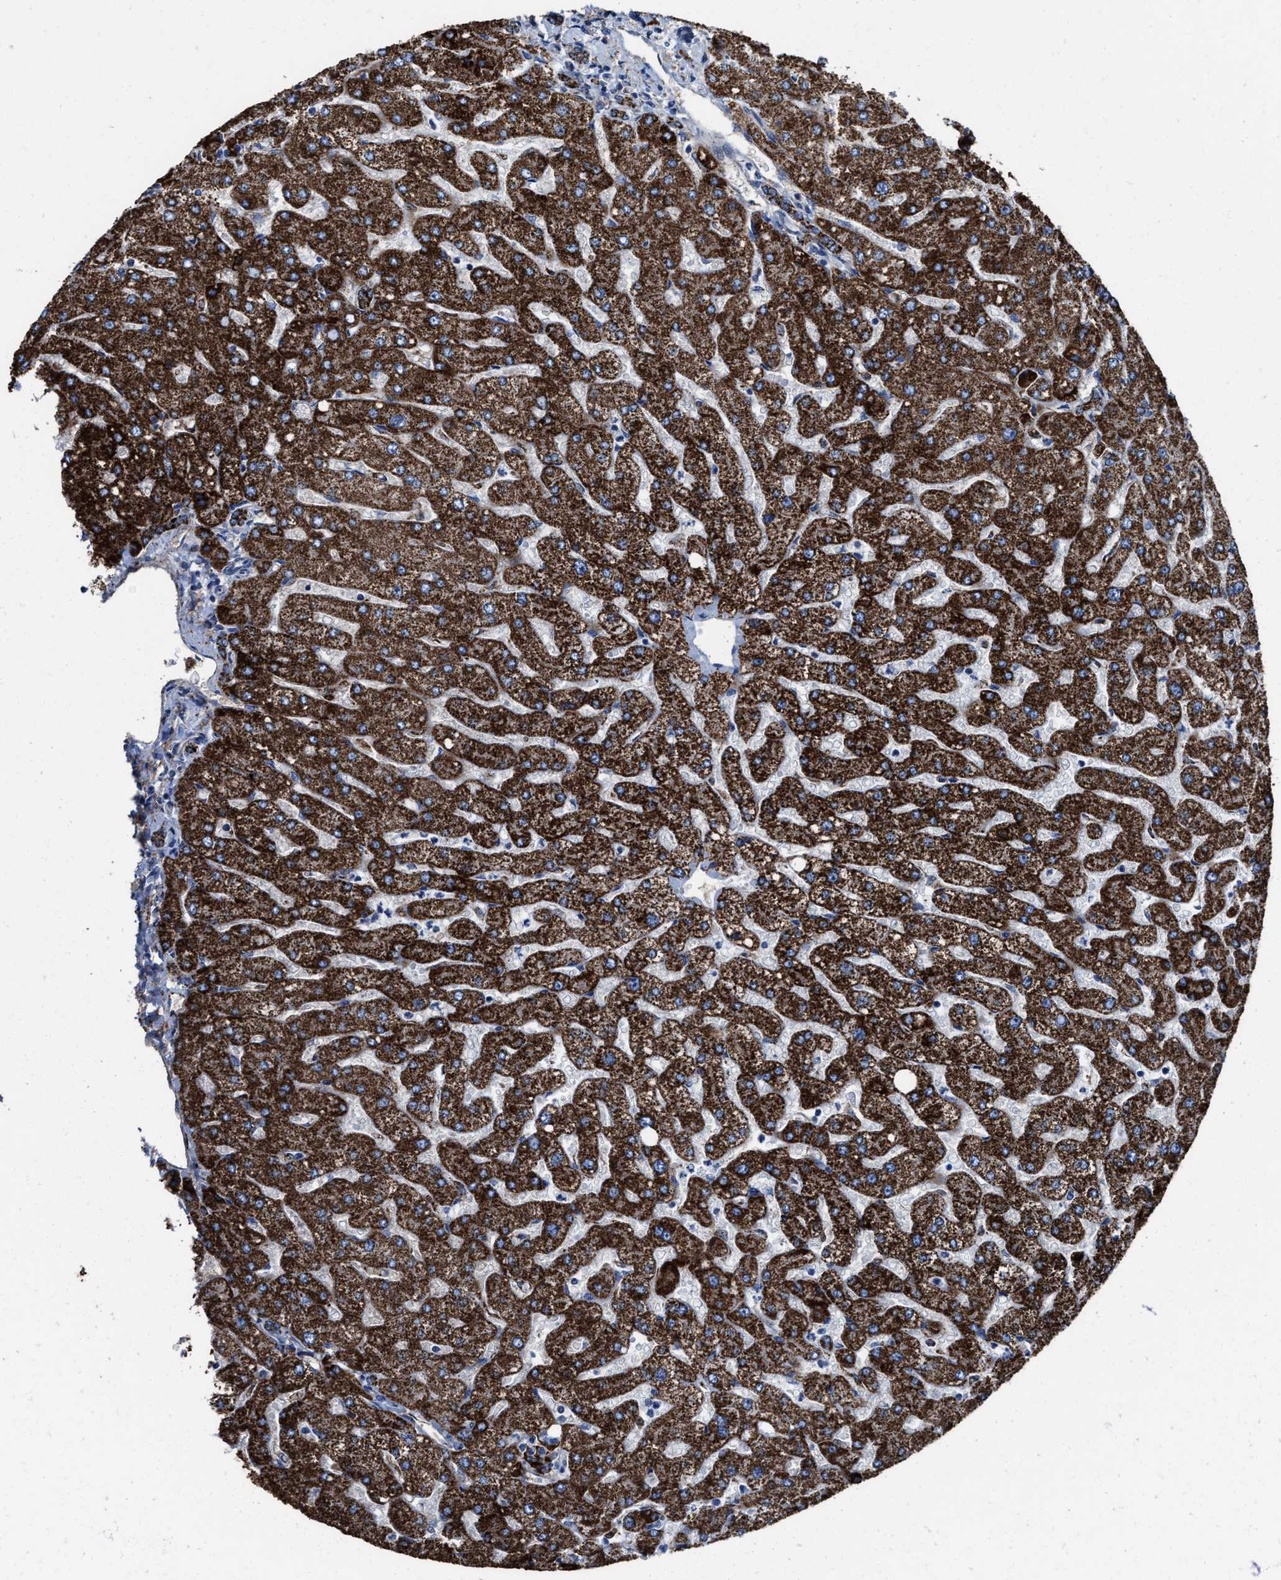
{"staining": {"intensity": "strong", "quantity": ">75%", "location": "cytoplasmic/membranous"}, "tissue": "liver", "cell_type": "Cholangiocytes", "image_type": "normal", "snomed": [{"axis": "morphology", "description": "Normal tissue, NOS"}, {"axis": "topography", "description": "Liver"}], "caption": "Protein analysis of benign liver demonstrates strong cytoplasmic/membranous staining in about >75% of cholangiocytes. (Brightfield microscopy of DAB IHC at high magnification).", "gene": "ALDH1B1", "patient": {"sex": "male", "age": 55}}